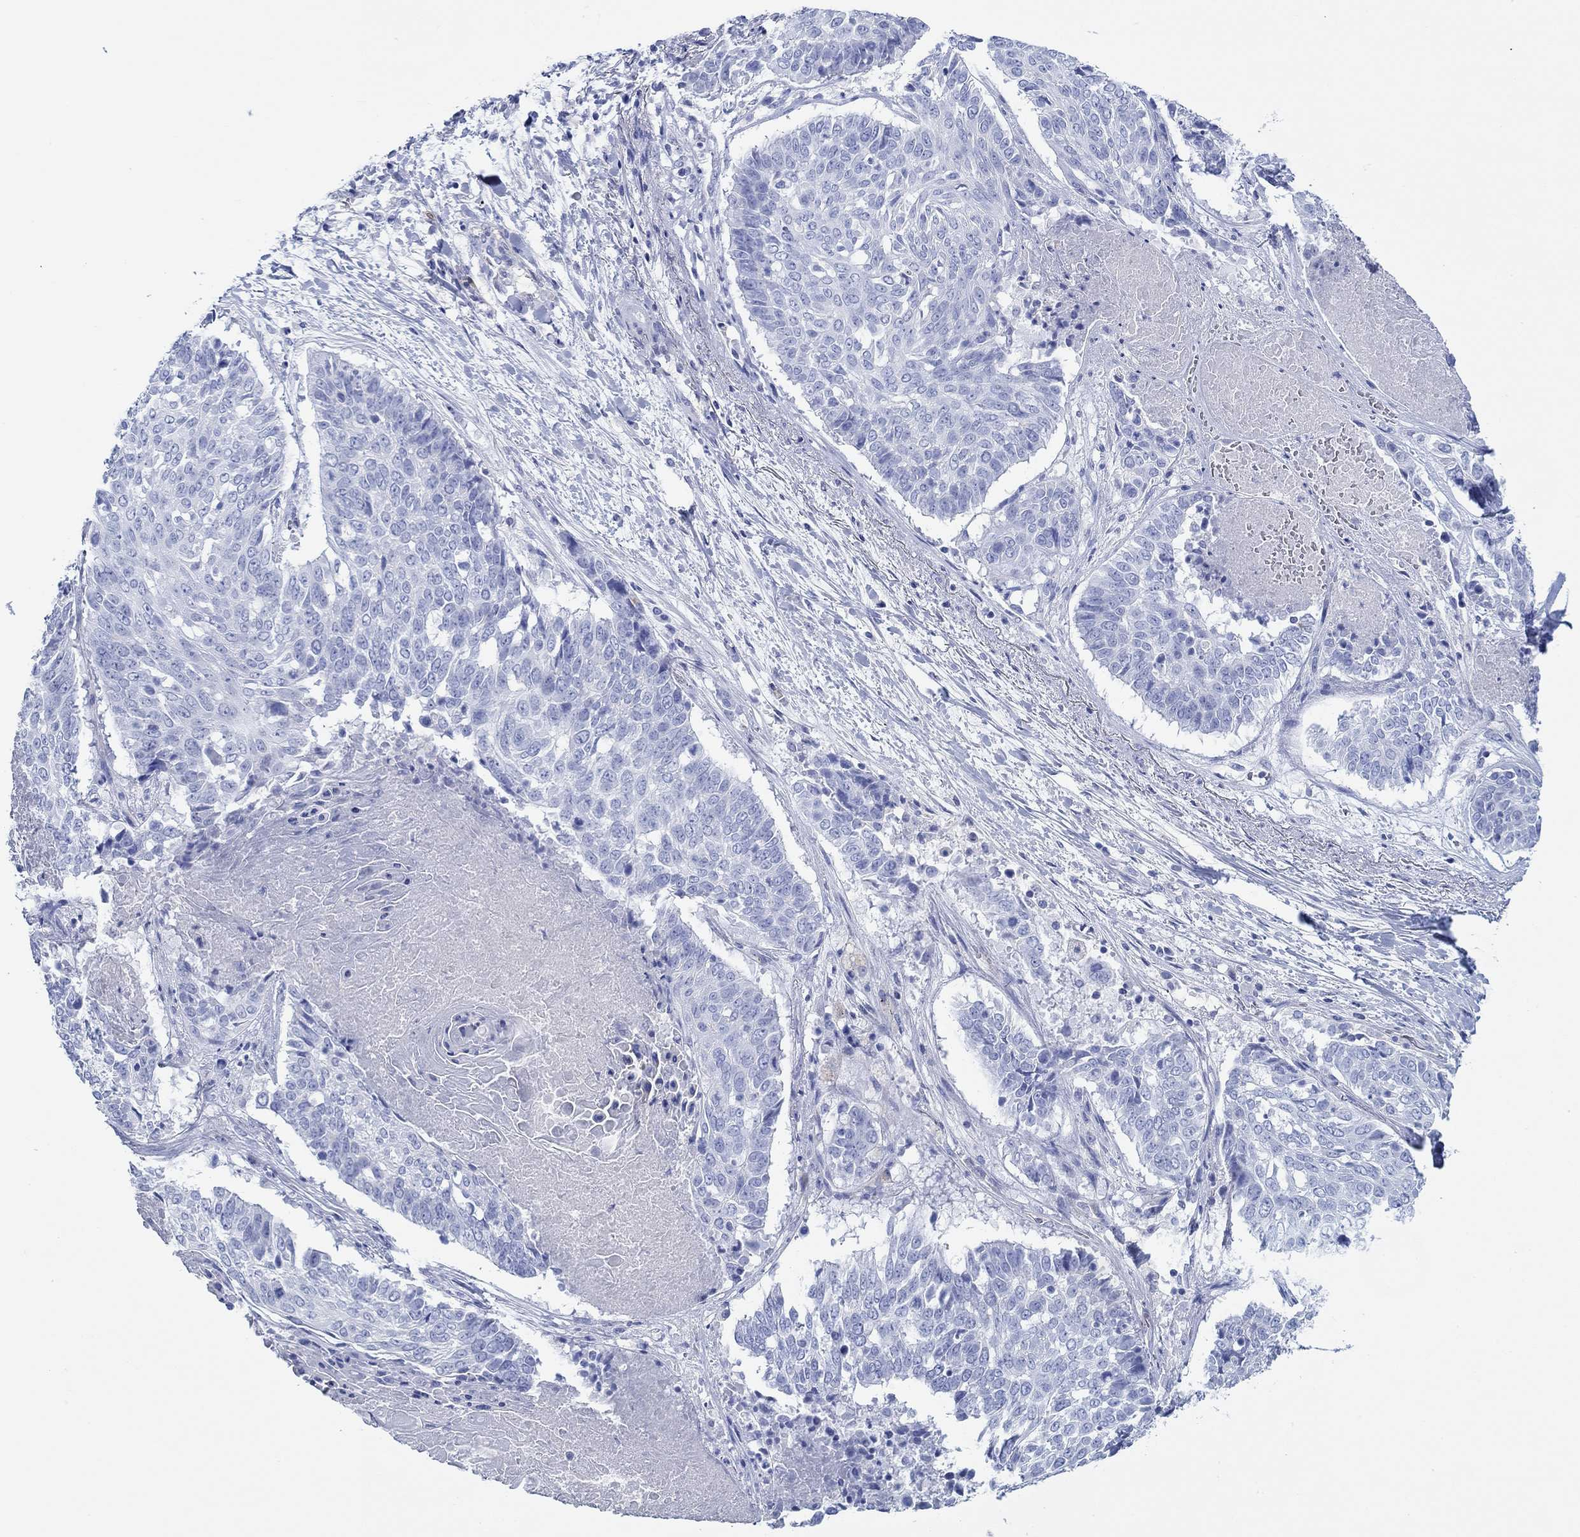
{"staining": {"intensity": "negative", "quantity": "none", "location": "none"}, "tissue": "lung cancer", "cell_type": "Tumor cells", "image_type": "cancer", "snomed": [{"axis": "morphology", "description": "Squamous cell carcinoma, NOS"}, {"axis": "topography", "description": "Lung"}], "caption": "There is no significant expression in tumor cells of squamous cell carcinoma (lung).", "gene": "IGFBP6", "patient": {"sex": "male", "age": 64}}